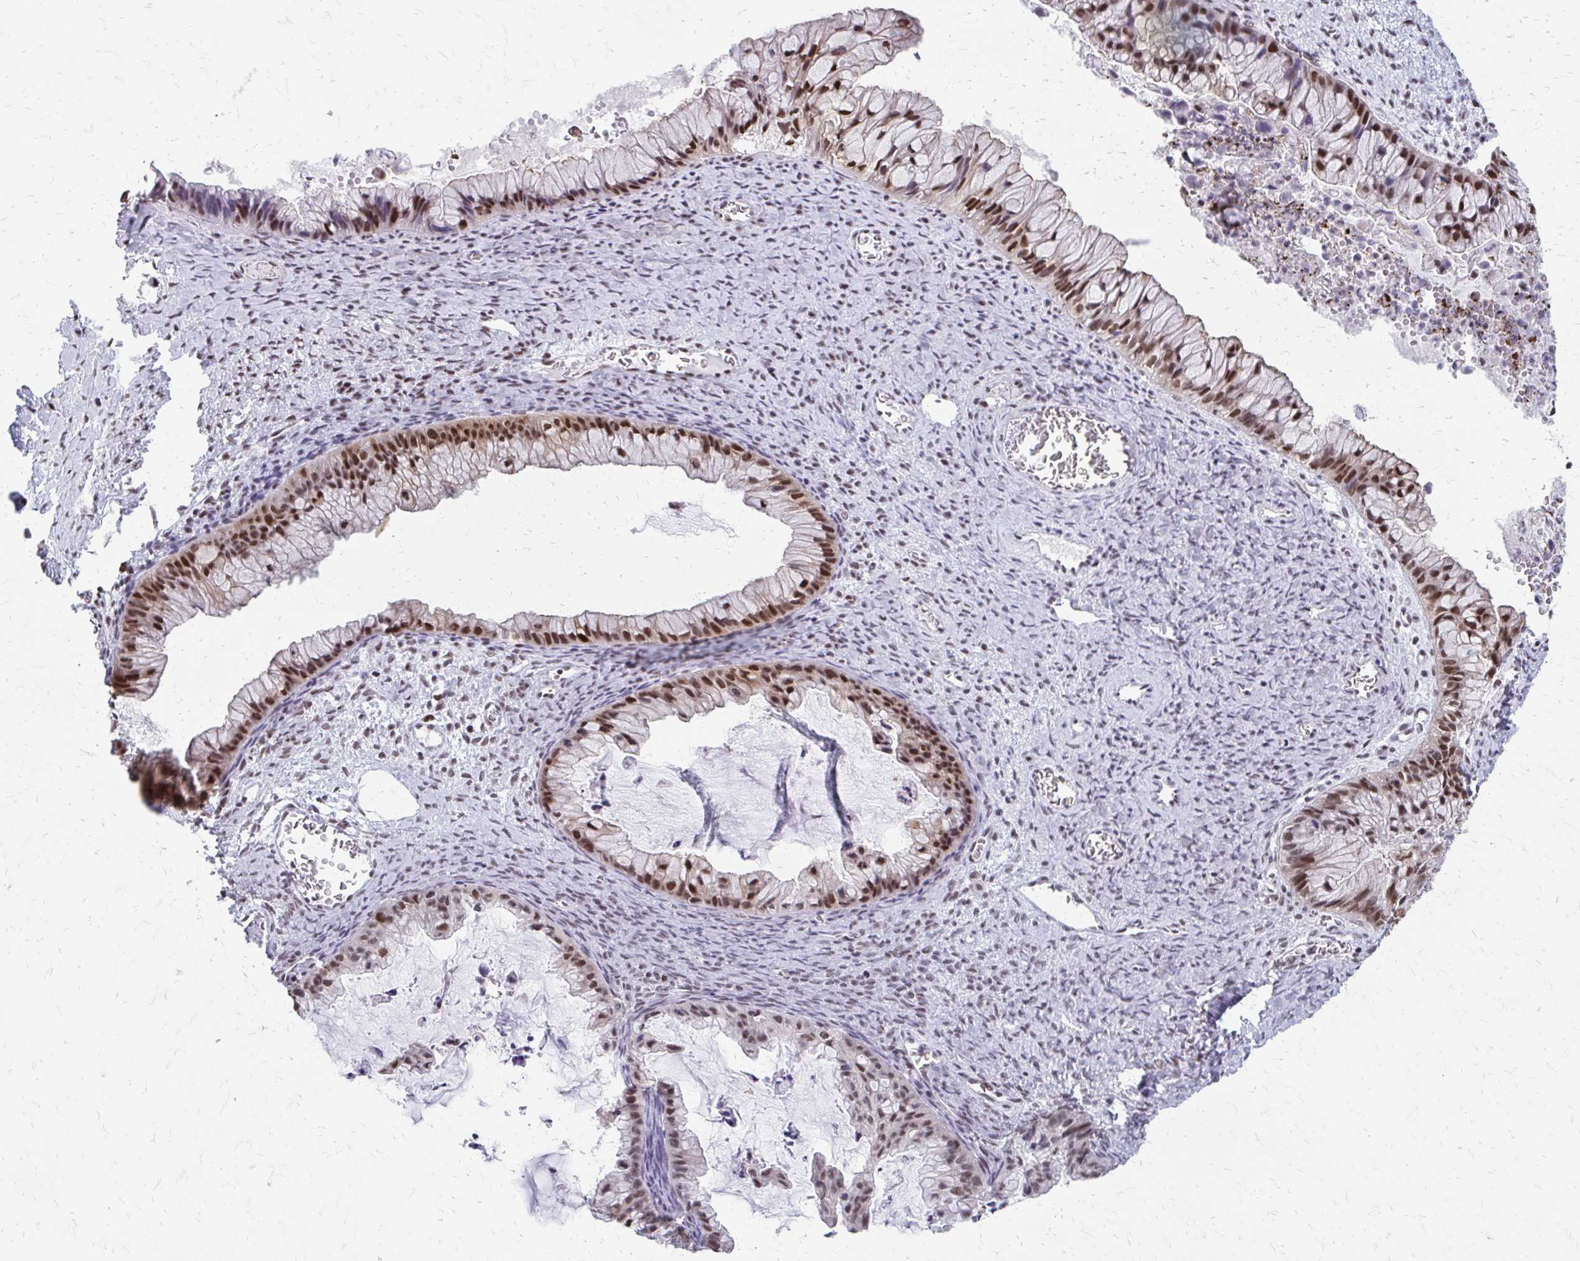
{"staining": {"intensity": "moderate", "quantity": ">75%", "location": "nuclear"}, "tissue": "ovarian cancer", "cell_type": "Tumor cells", "image_type": "cancer", "snomed": [{"axis": "morphology", "description": "Cystadenocarcinoma, mucinous, NOS"}, {"axis": "topography", "description": "Ovary"}], "caption": "Approximately >75% of tumor cells in ovarian cancer display moderate nuclear protein staining as visualized by brown immunohistochemical staining.", "gene": "SS18", "patient": {"sex": "female", "age": 72}}